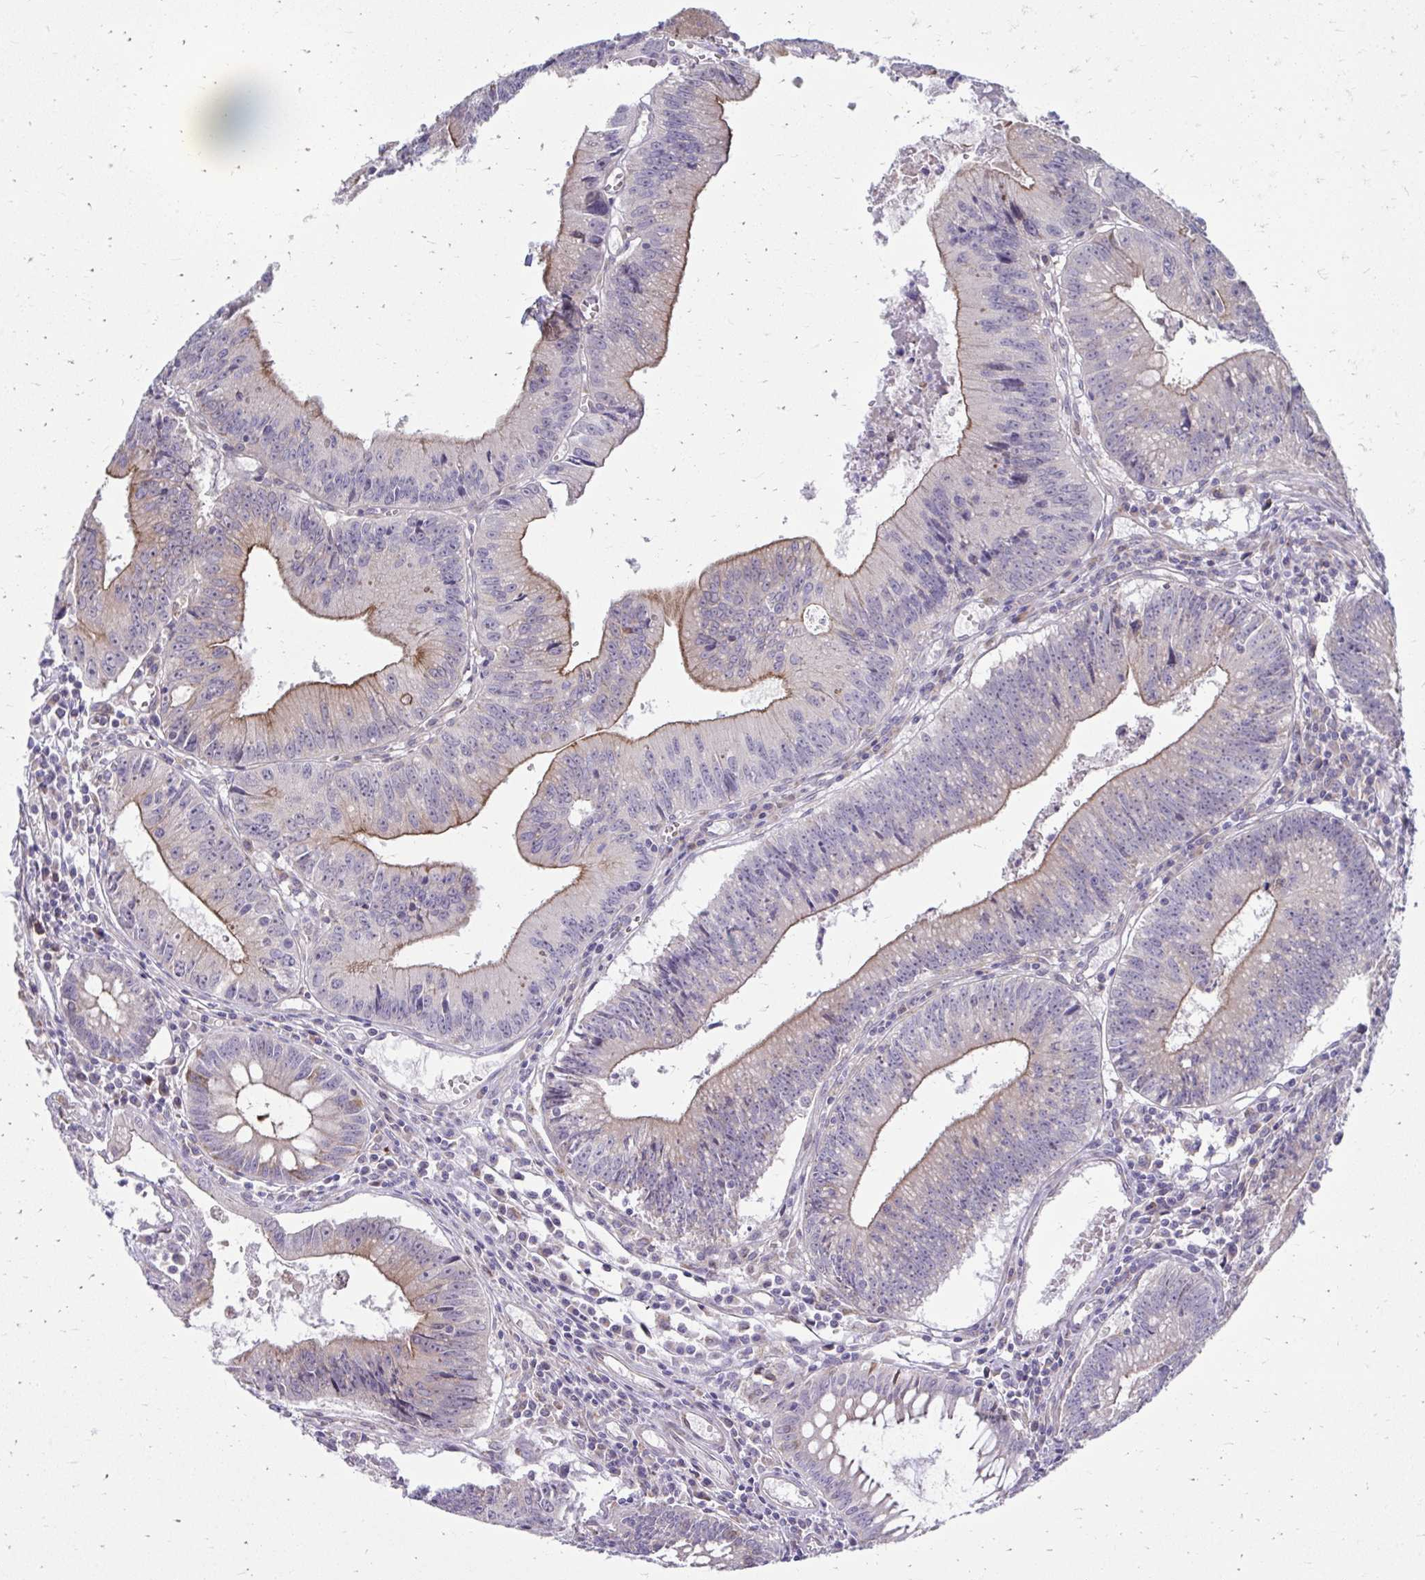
{"staining": {"intensity": "moderate", "quantity": "25%-75%", "location": "cytoplasmic/membranous"}, "tissue": "colorectal cancer", "cell_type": "Tumor cells", "image_type": "cancer", "snomed": [{"axis": "morphology", "description": "Adenocarcinoma, NOS"}, {"axis": "topography", "description": "Rectum"}], "caption": "The image displays immunohistochemical staining of adenocarcinoma (colorectal). There is moderate cytoplasmic/membranous staining is identified in about 25%-75% of tumor cells. The protein is shown in brown color, while the nuclei are stained blue.", "gene": "ITPR2", "patient": {"sex": "female", "age": 81}}